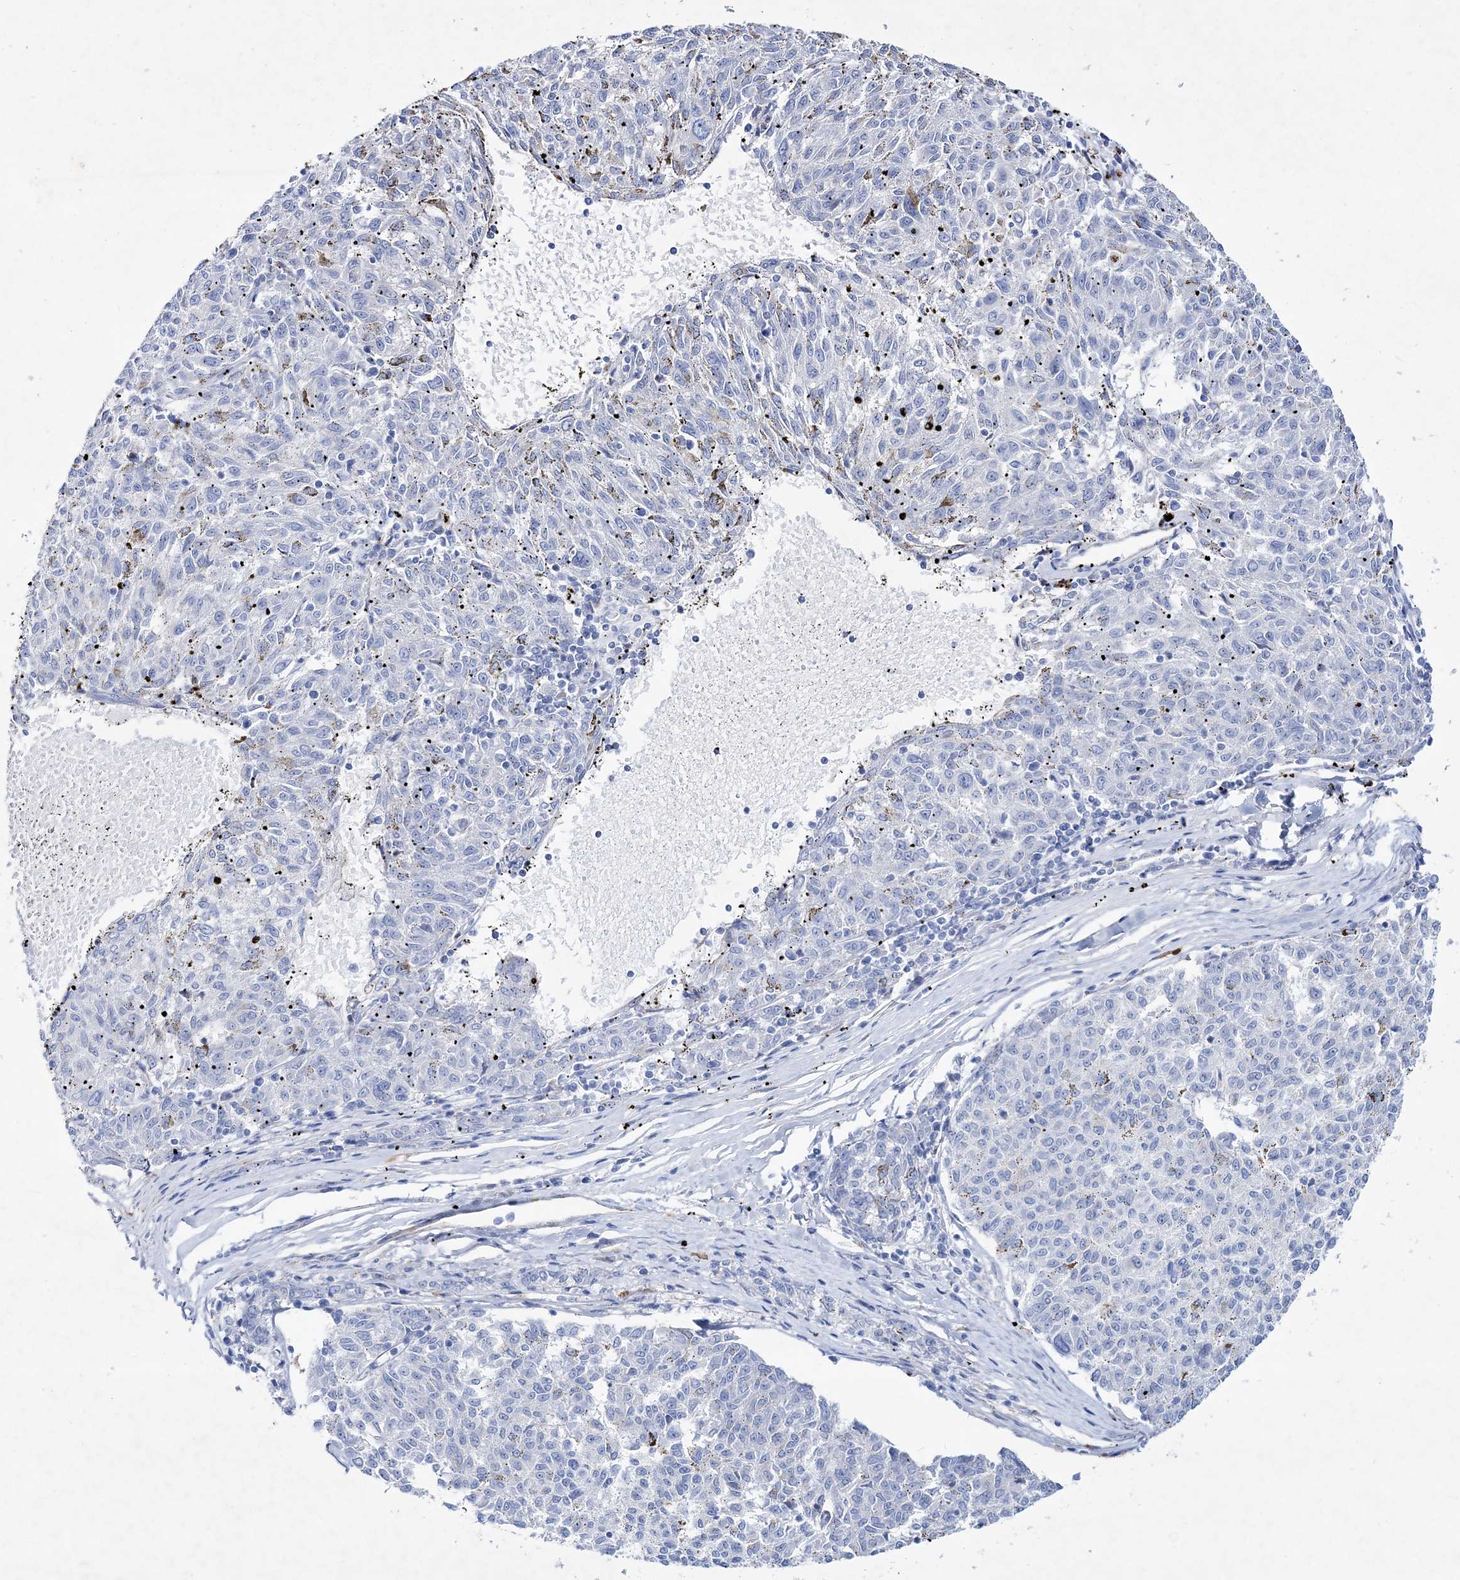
{"staining": {"intensity": "negative", "quantity": "none", "location": "none"}, "tissue": "melanoma", "cell_type": "Tumor cells", "image_type": "cancer", "snomed": [{"axis": "morphology", "description": "Malignant melanoma, NOS"}, {"axis": "topography", "description": "Skin"}], "caption": "This image is of malignant melanoma stained with immunohistochemistry (IHC) to label a protein in brown with the nuclei are counter-stained blue. There is no positivity in tumor cells.", "gene": "SPINK7", "patient": {"sex": "female", "age": 72}}